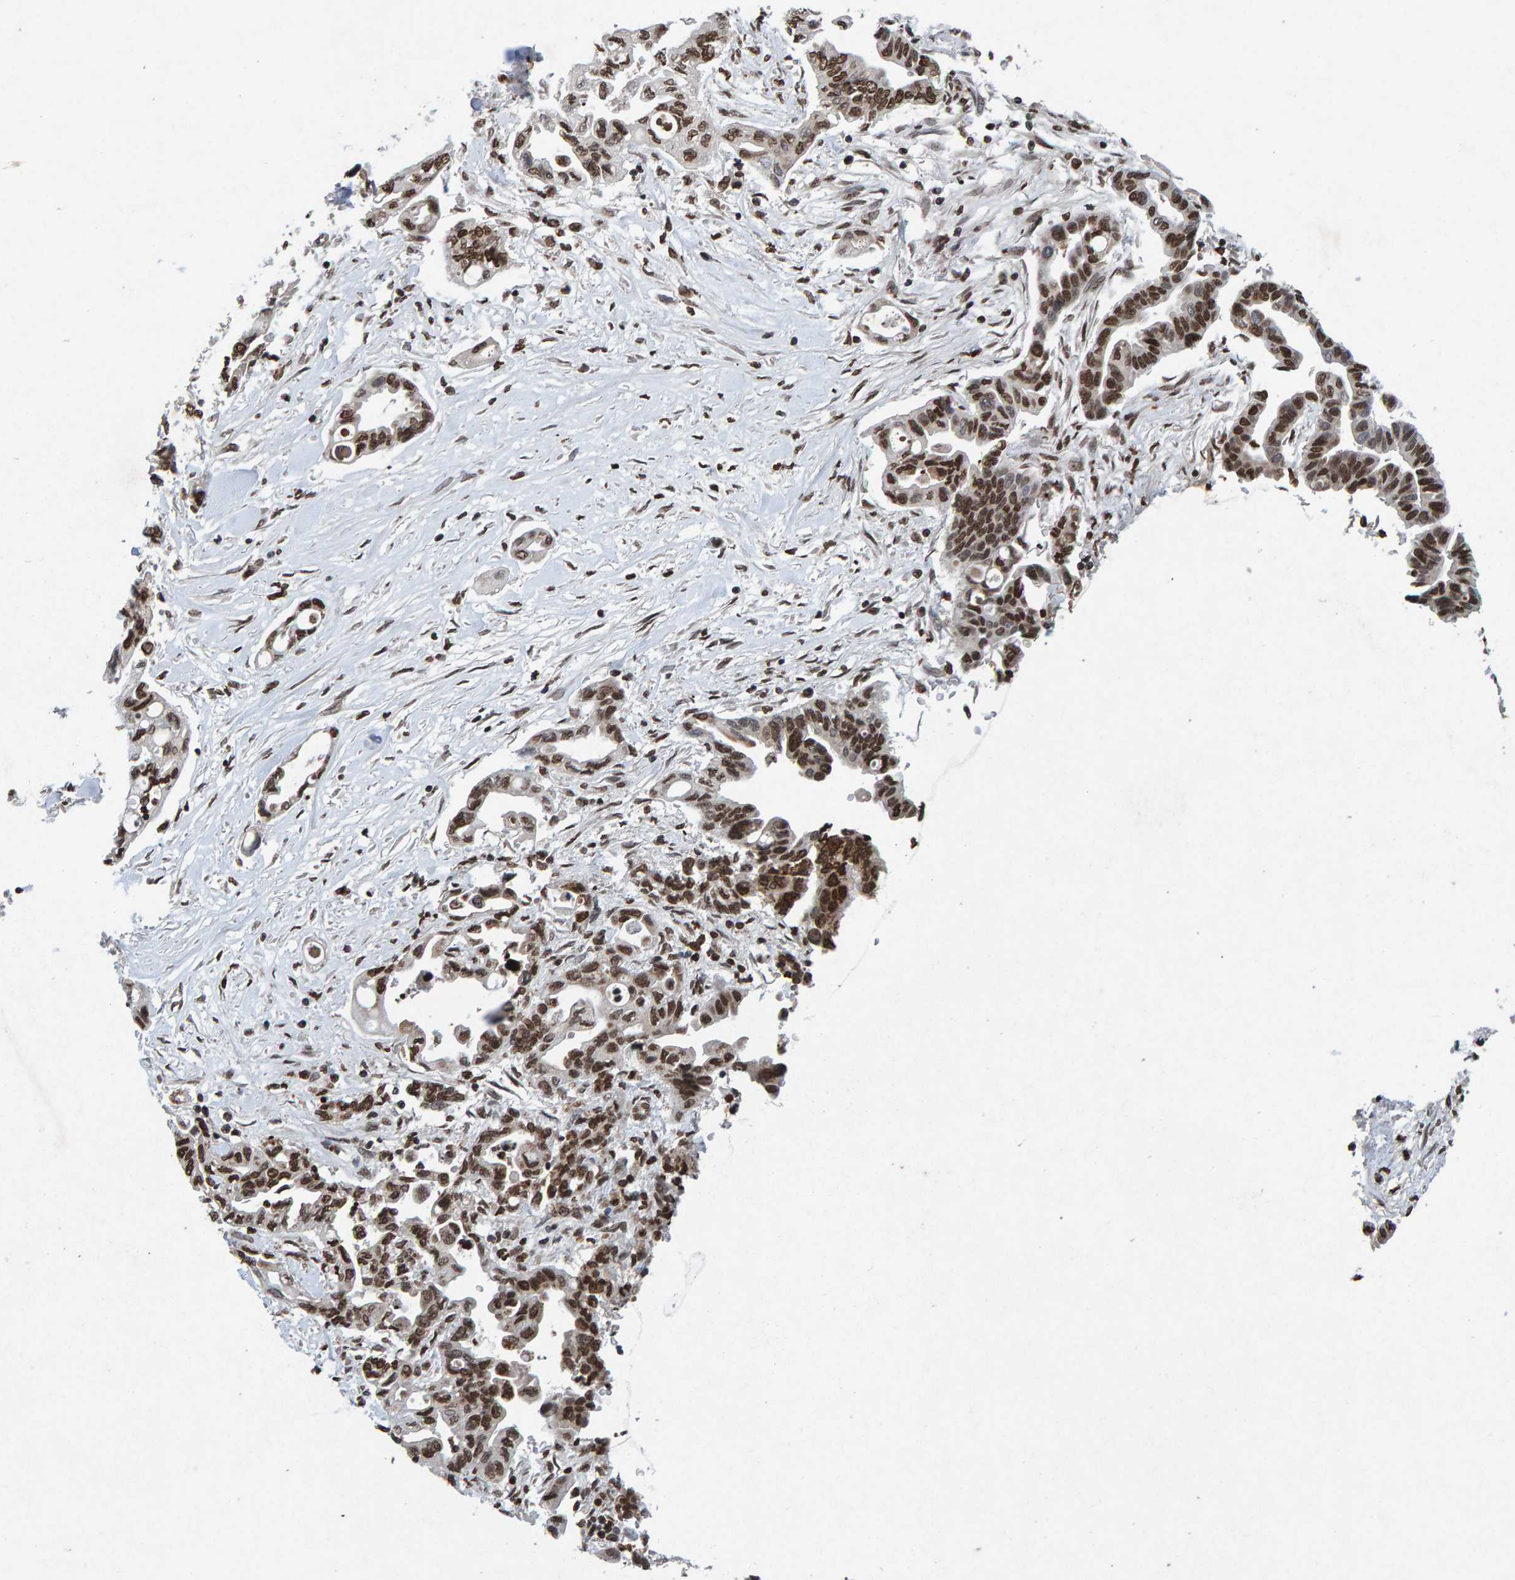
{"staining": {"intensity": "strong", "quantity": ">75%", "location": "nuclear"}, "tissue": "pancreatic cancer", "cell_type": "Tumor cells", "image_type": "cancer", "snomed": [{"axis": "morphology", "description": "Adenocarcinoma, NOS"}, {"axis": "topography", "description": "Pancreas"}], "caption": "Strong nuclear staining for a protein is appreciated in approximately >75% of tumor cells of pancreatic cancer (adenocarcinoma) using immunohistochemistry.", "gene": "H2AZ1", "patient": {"sex": "female", "age": 57}}